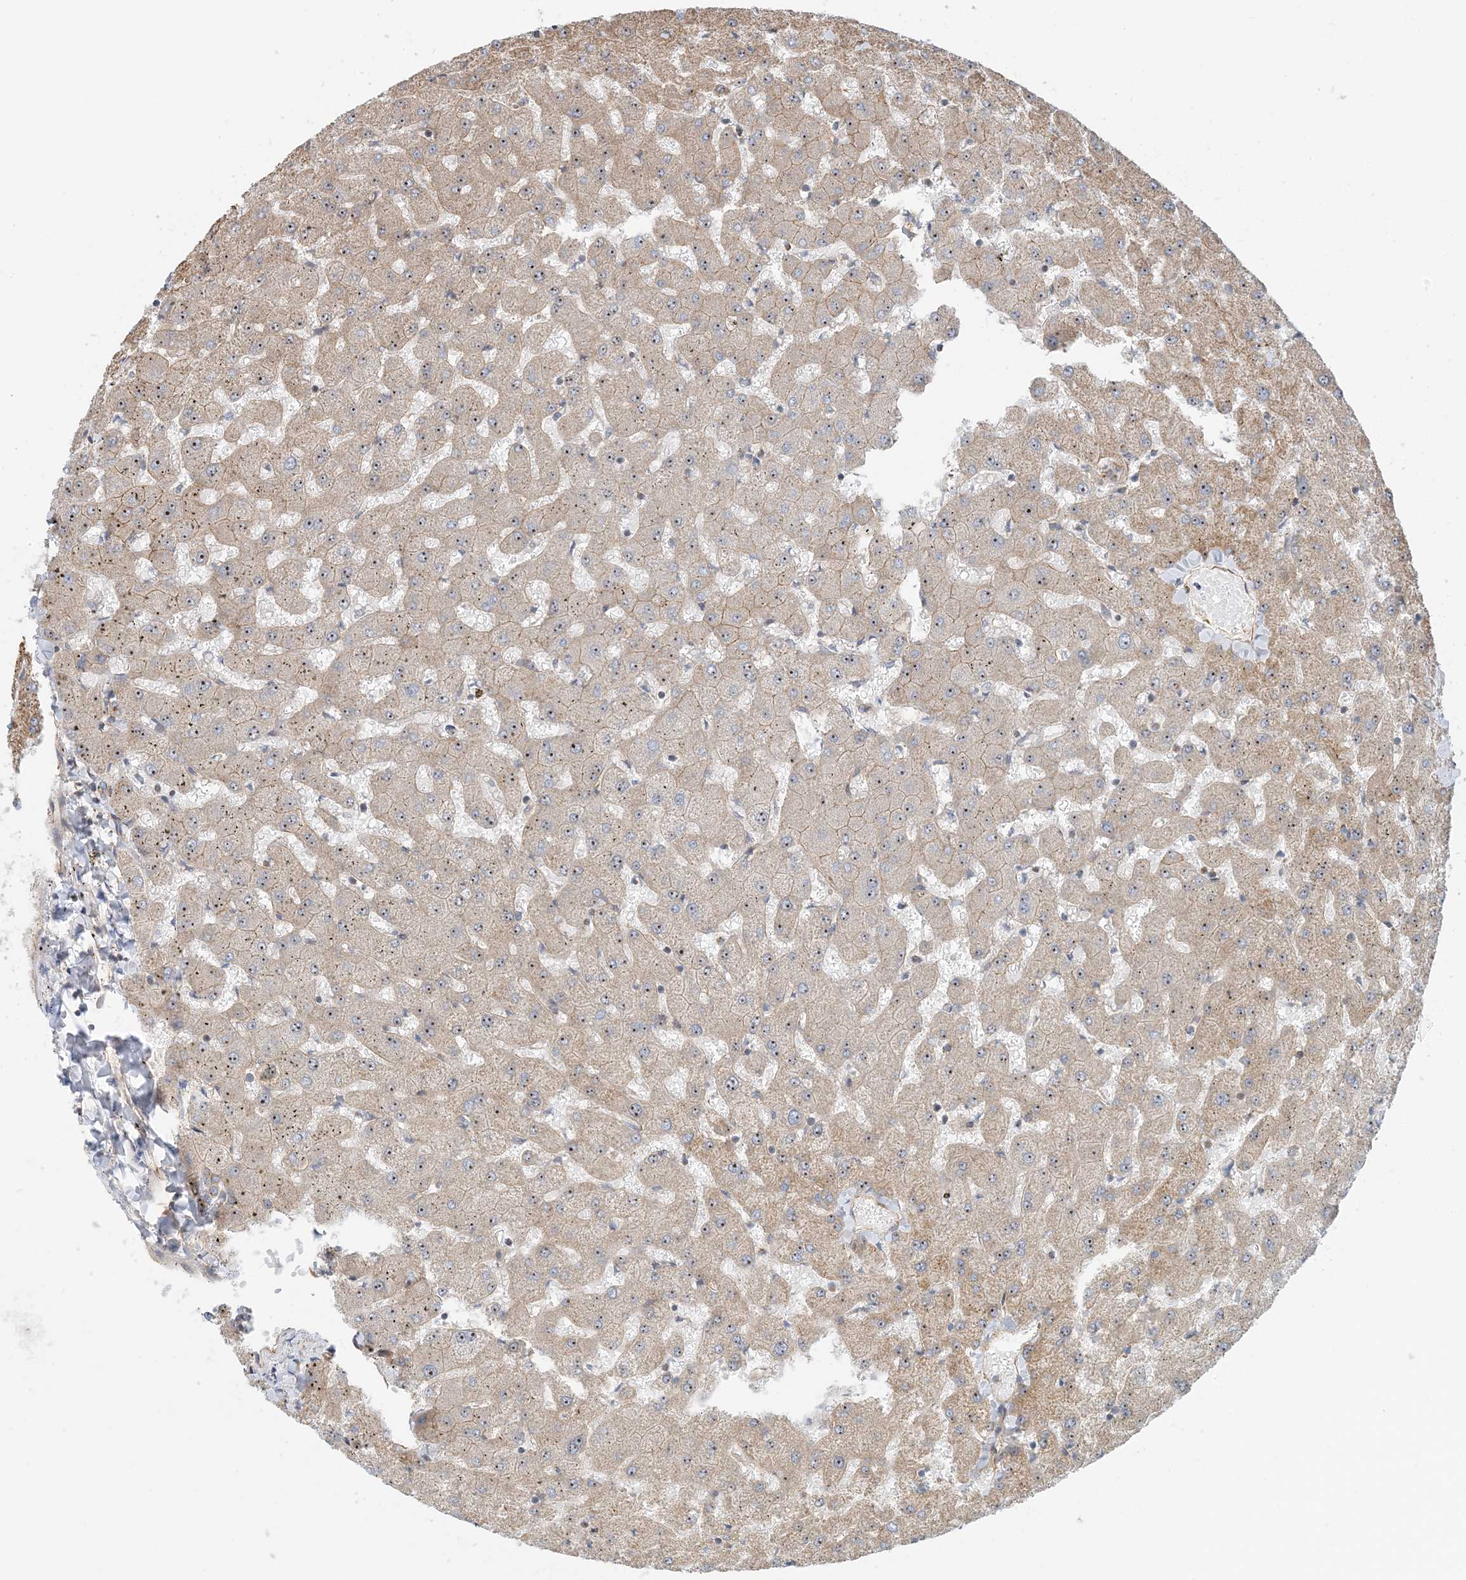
{"staining": {"intensity": "moderate", "quantity": "<25%", "location": "cytoplasmic/membranous"}, "tissue": "liver", "cell_type": "Cholangiocytes", "image_type": "normal", "snomed": [{"axis": "morphology", "description": "Normal tissue, NOS"}, {"axis": "topography", "description": "Liver"}], "caption": "A histopathology image of liver stained for a protein exhibits moderate cytoplasmic/membranous brown staining in cholangiocytes. Nuclei are stained in blue.", "gene": "MYL5", "patient": {"sex": "female", "age": 63}}